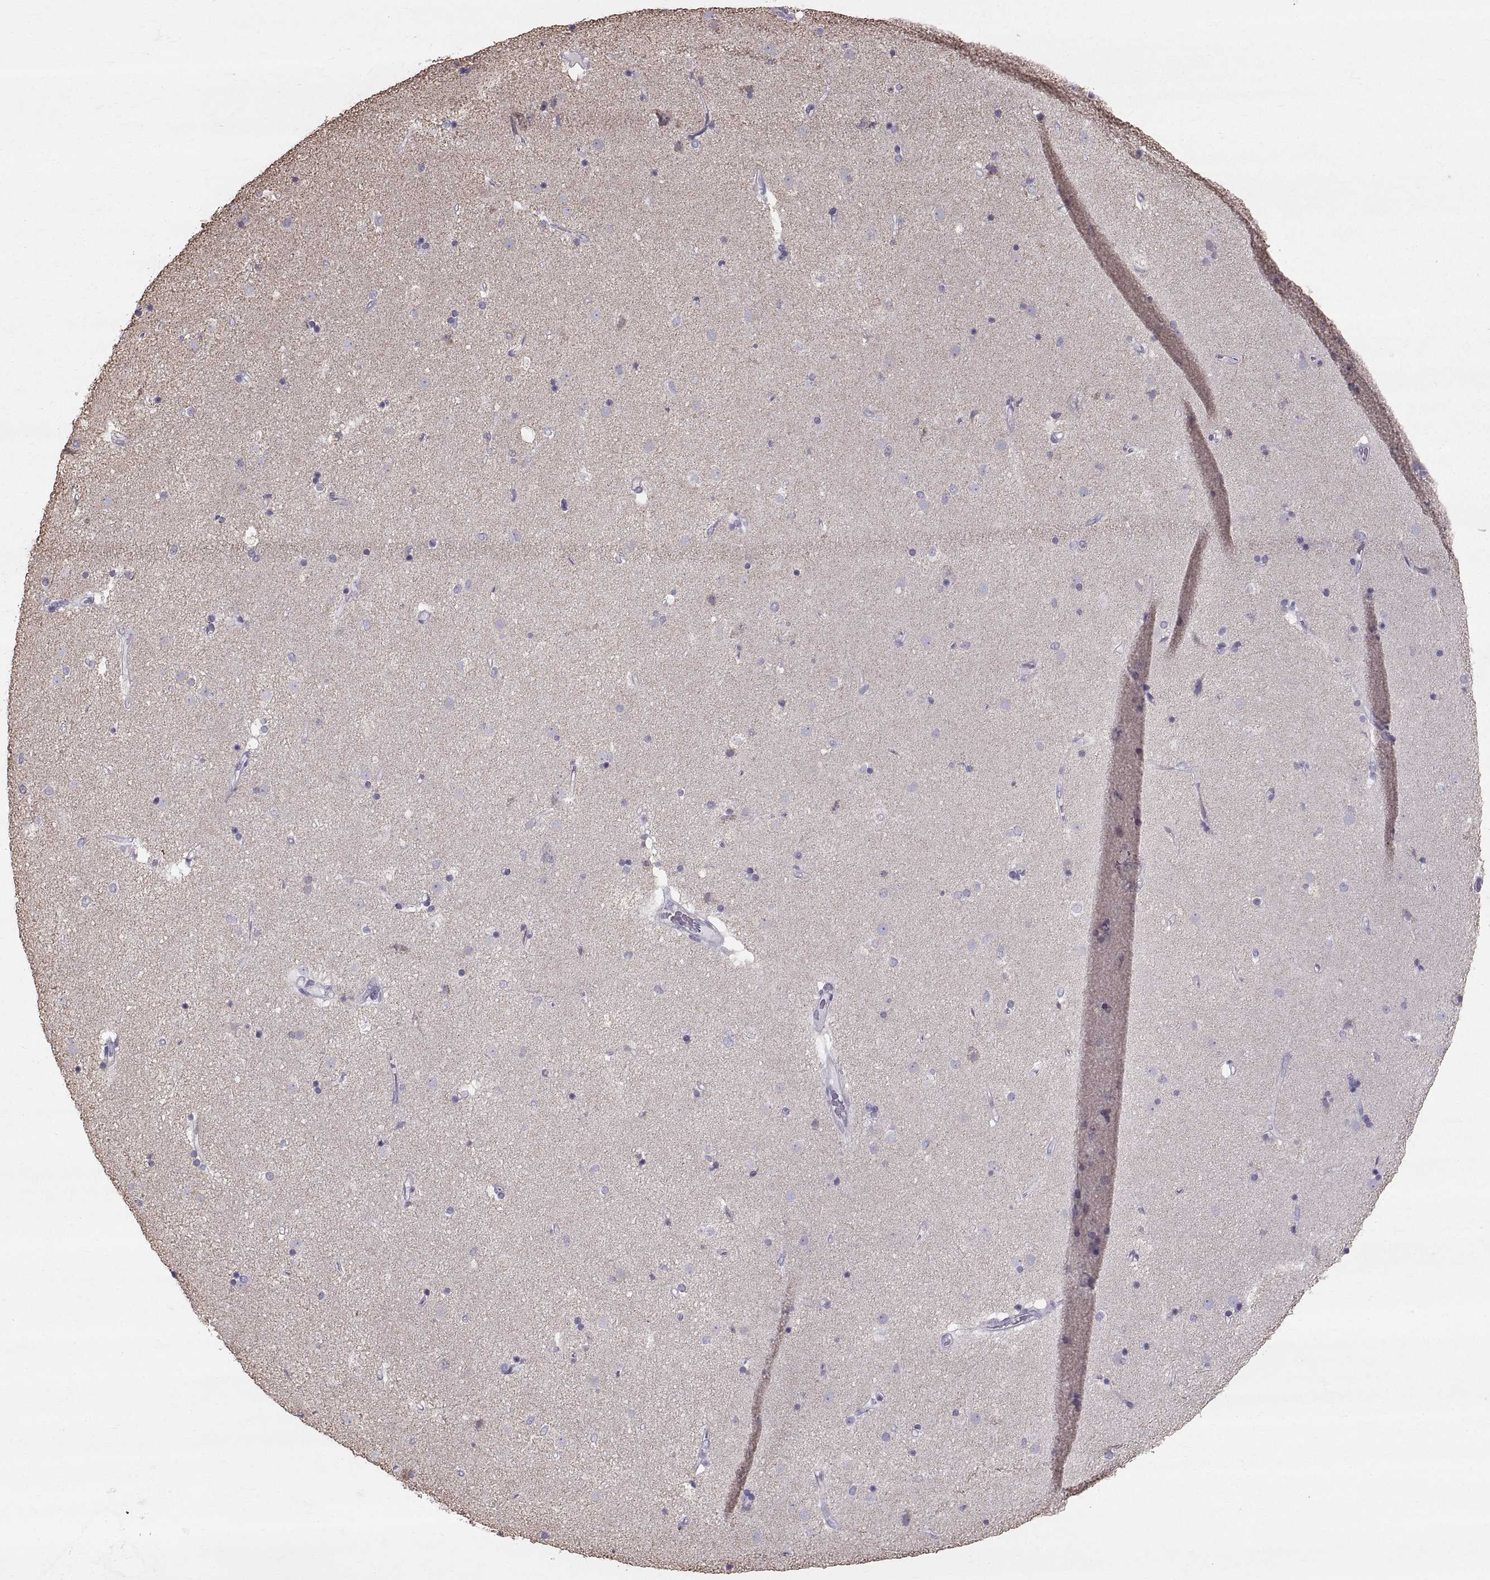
{"staining": {"intensity": "negative", "quantity": "none", "location": "none"}, "tissue": "caudate", "cell_type": "Glial cells", "image_type": "normal", "snomed": [{"axis": "morphology", "description": "Normal tissue, NOS"}, {"axis": "topography", "description": "Lateral ventricle wall"}], "caption": "This is a micrograph of IHC staining of unremarkable caudate, which shows no positivity in glial cells.", "gene": "STMND1", "patient": {"sex": "female", "age": 71}}